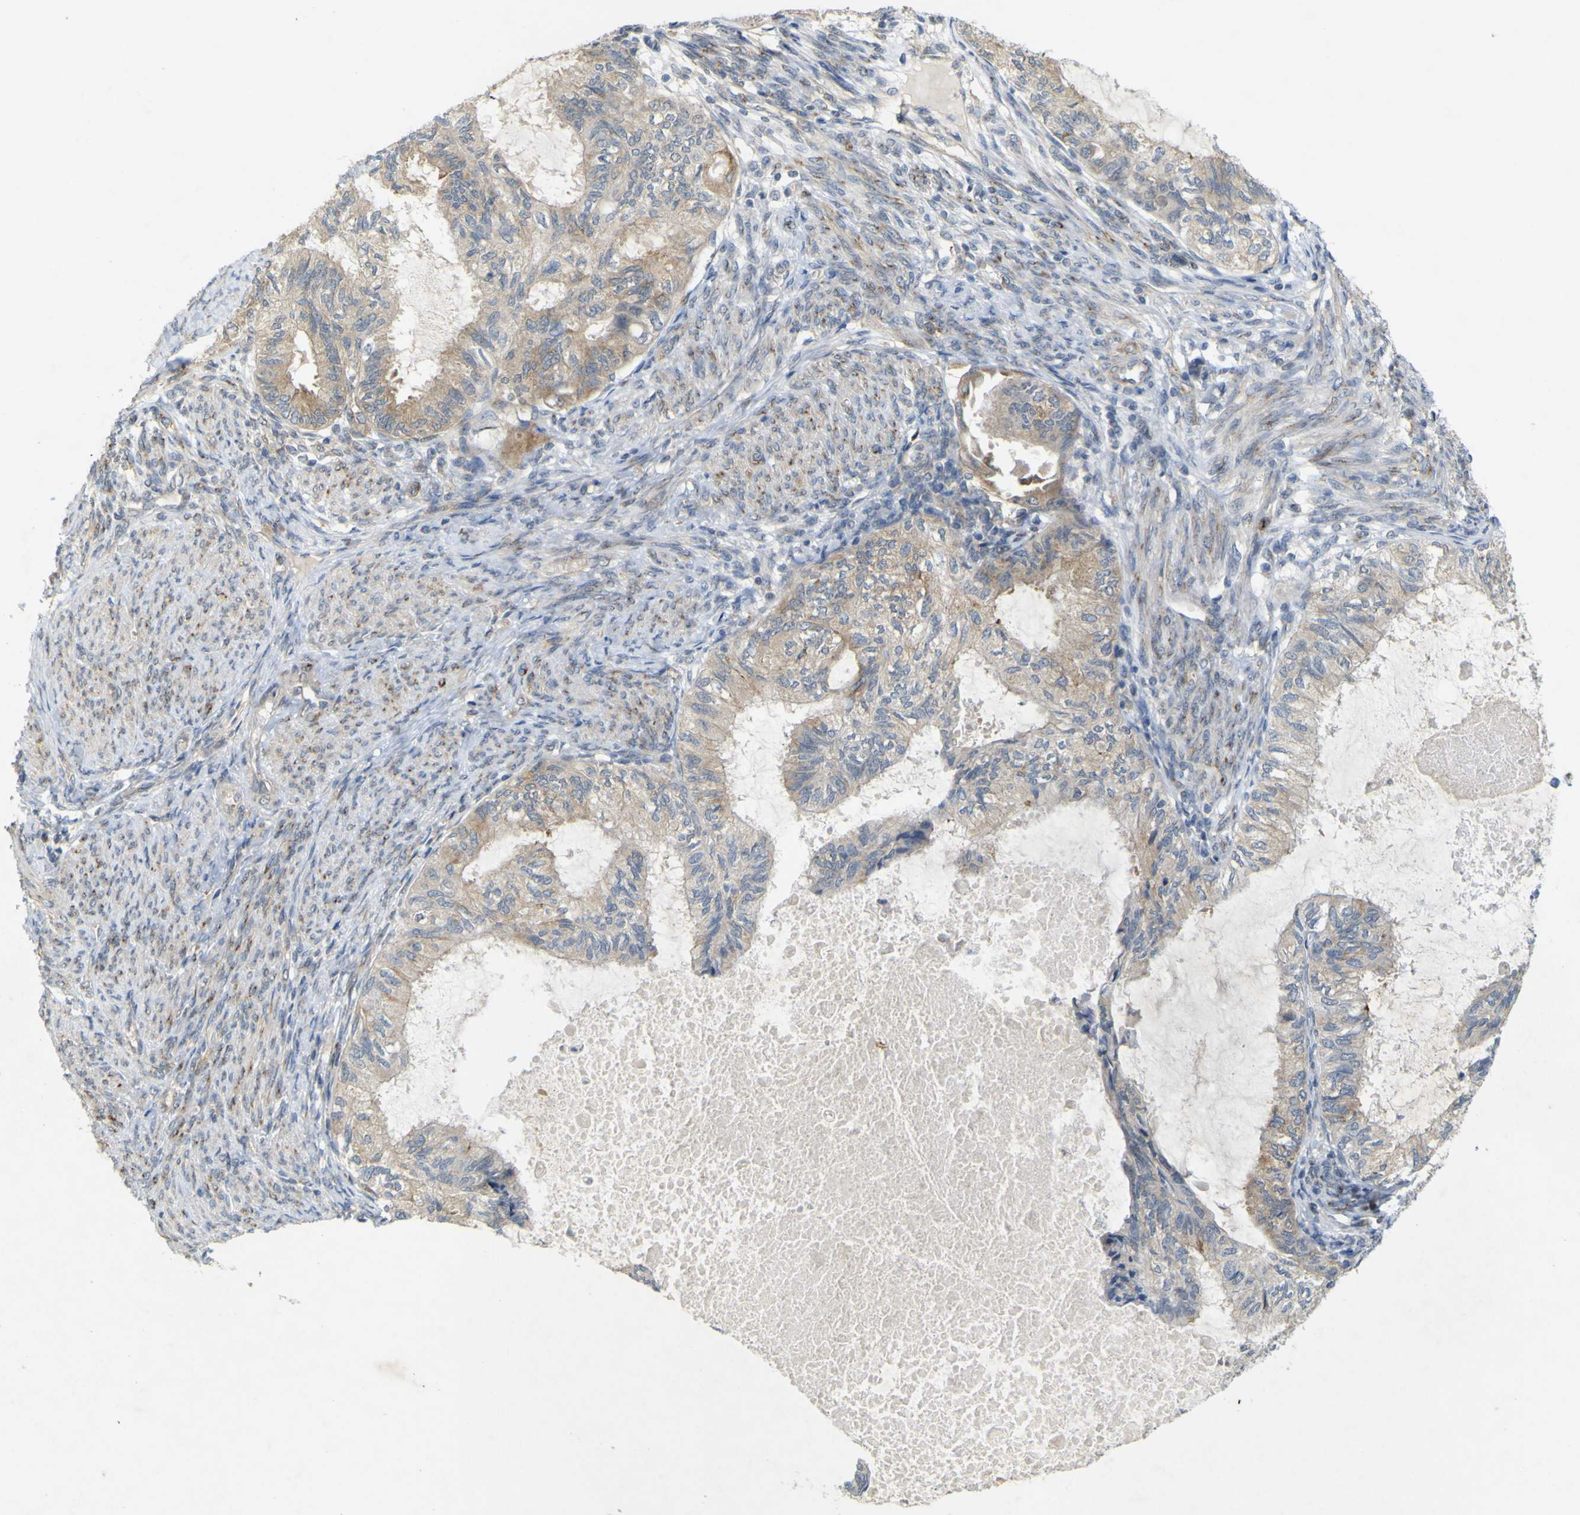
{"staining": {"intensity": "weak", "quantity": "25%-75%", "location": "cytoplasmic/membranous"}, "tissue": "cervical cancer", "cell_type": "Tumor cells", "image_type": "cancer", "snomed": [{"axis": "morphology", "description": "Normal tissue, NOS"}, {"axis": "morphology", "description": "Adenocarcinoma, NOS"}, {"axis": "topography", "description": "Cervix"}, {"axis": "topography", "description": "Endometrium"}], "caption": "Immunohistochemistry (IHC) photomicrograph of human cervical adenocarcinoma stained for a protein (brown), which reveals low levels of weak cytoplasmic/membranous staining in about 25%-75% of tumor cells.", "gene": "IGF2R", "patient": {"sex": "female", "age": 86}}